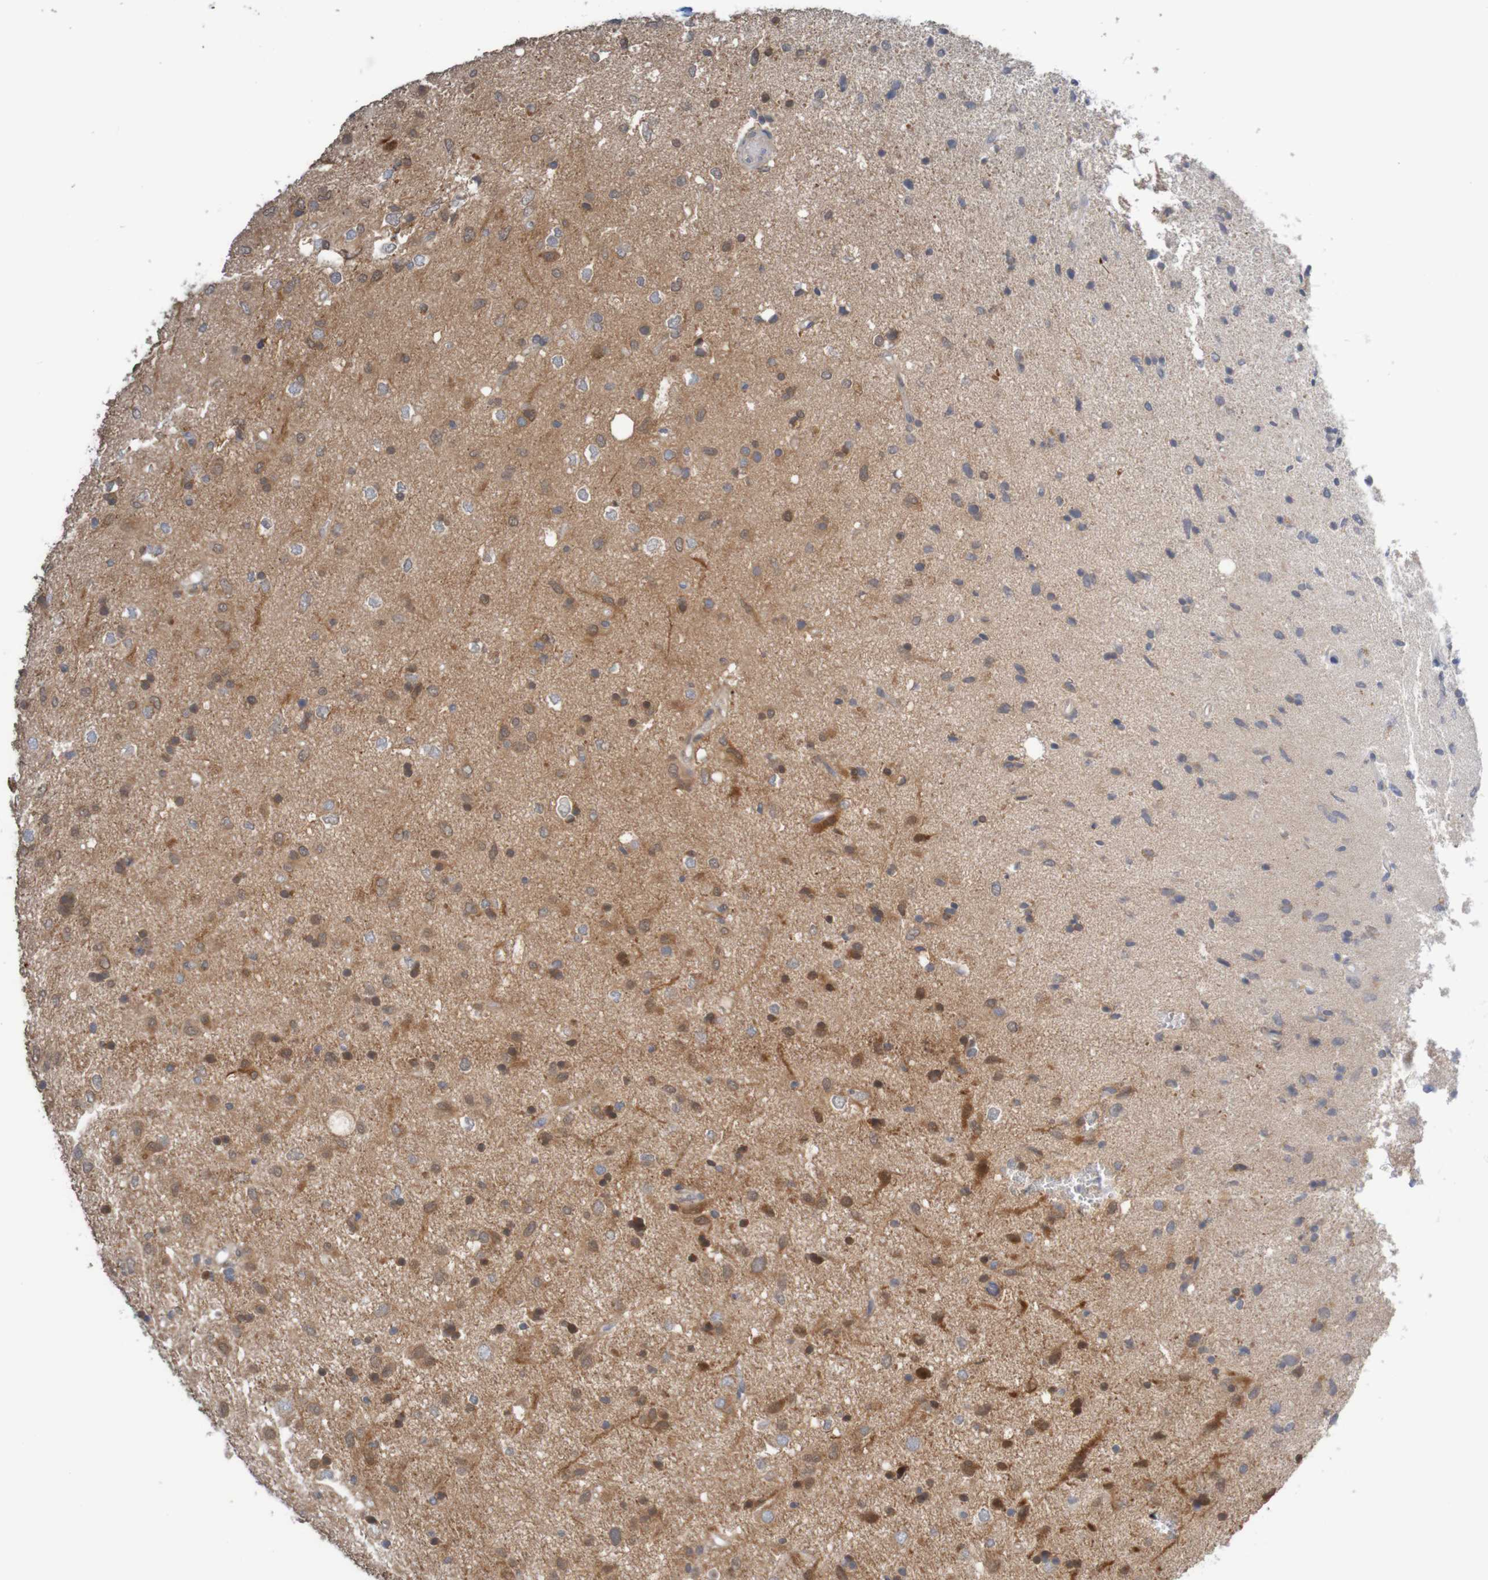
{"staining": {"intensity": "moderate", "quantity": ">75%", "location": "cytoplasmic/membranous"}, "tissue": "glioma", "cell_type": "Tumor cells", "image_type": "cancer", "snomed": [{"axis": "morphology", "description": "Glioma, malignant, Low grade"}, {"axis": "topography", "description": "Brain"}], "caption": "Glioma stained with a protein marker reveals moderate staining in tumor cells.", "gene": "ANKK1", "patient": {"sex": "male", "age": 77}}